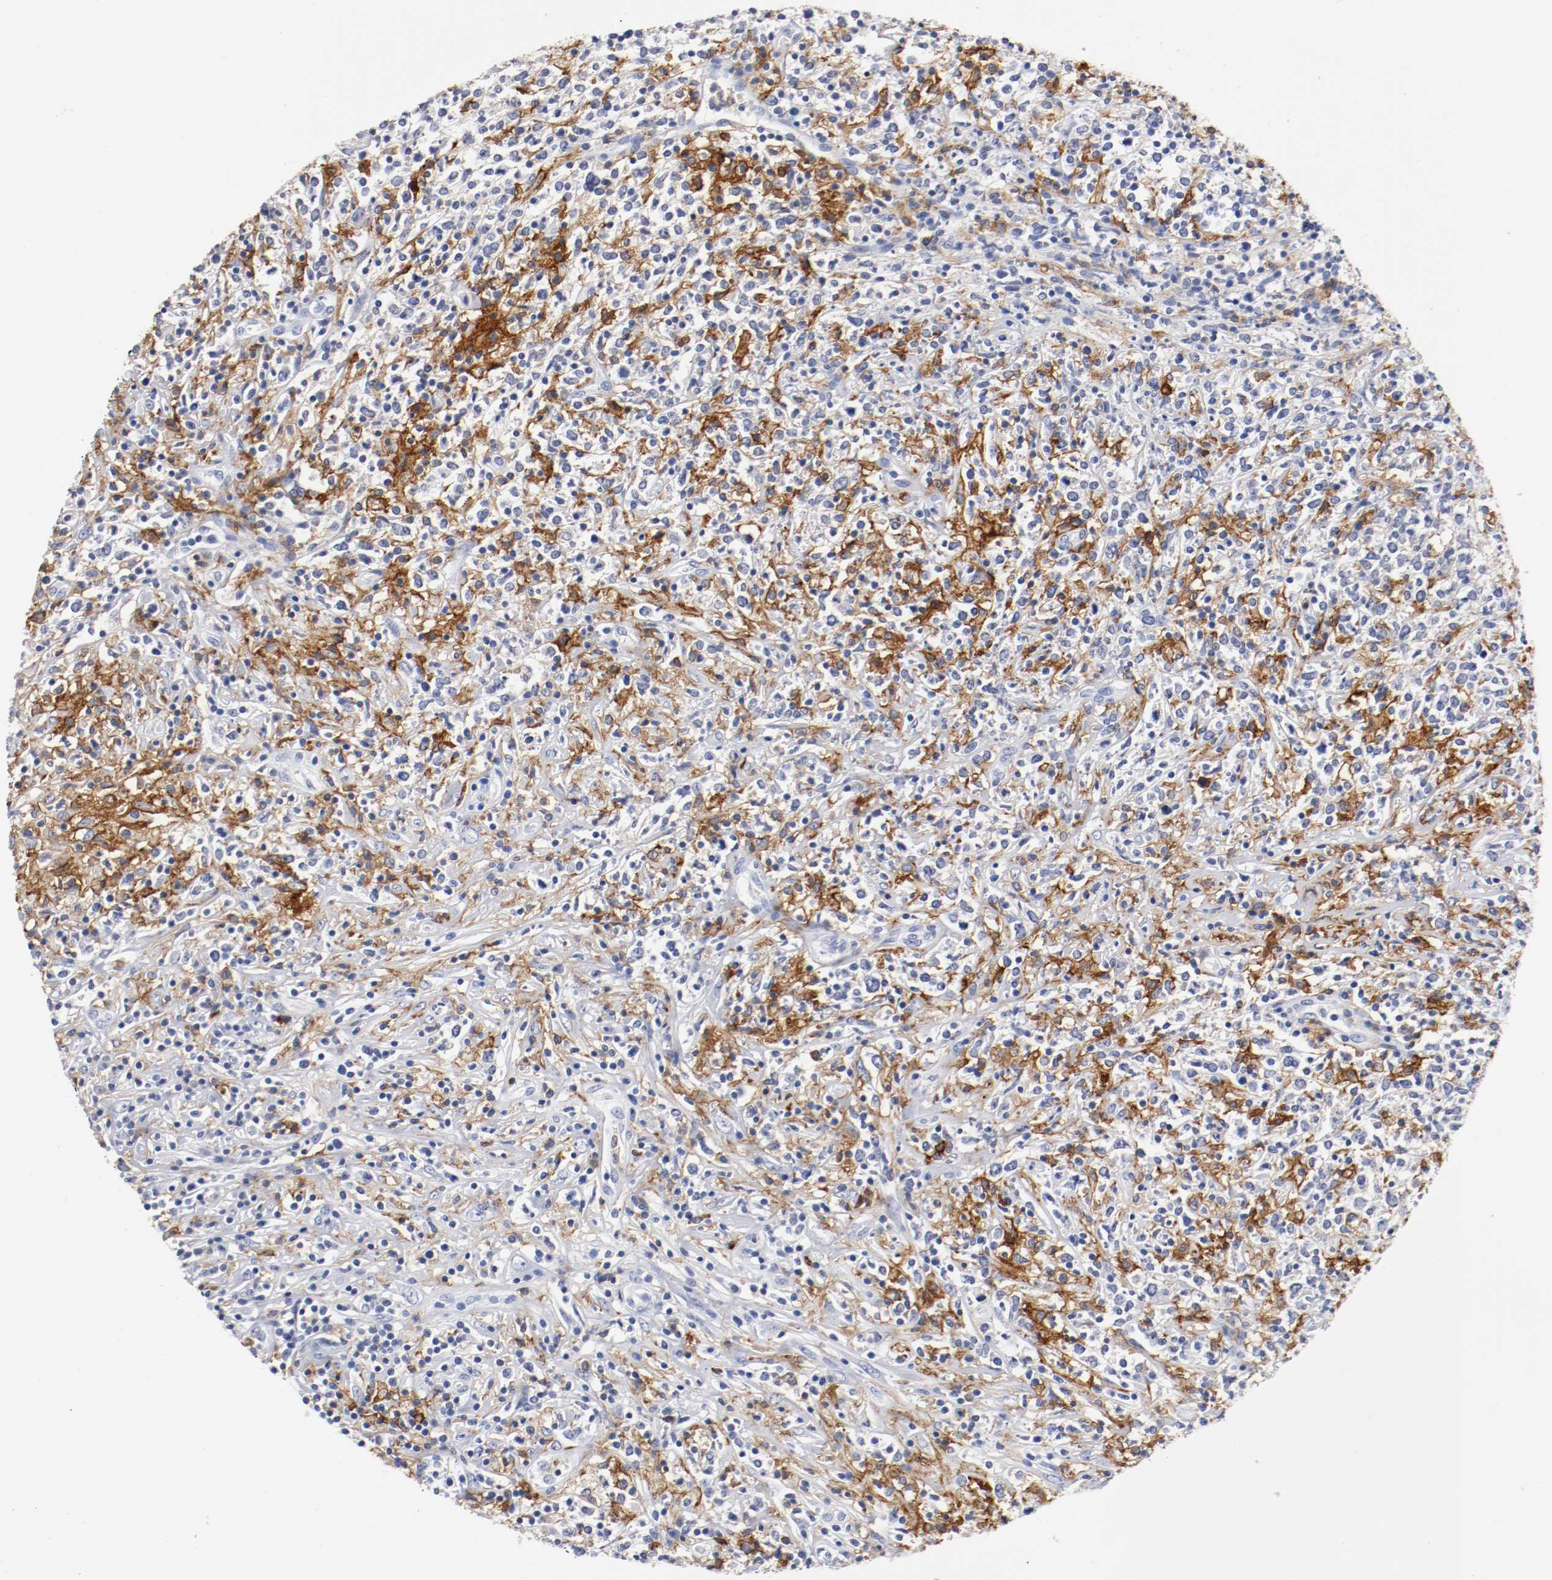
{"staining": {"intensity": "negative", "quantity": "none", "location": "none"}, "tissue": "lymphoma", "cell_type": "Tumor cells", "image_type": "cancer", "snomed": [{"axis": "morphology", "description": "Malignant lymphoma, non-Hodgkin's type, High grade"}, {"axis": "topography", "description": "Lymph node"}], "caption": "High magnification brightfield microscopy of malignant lymphoma, non-Hodgkin's type (high-grade) stained with DAB (brown) and counterstained with hematoxylin (blue): tumor cells show no significant expression. Brightfield microscopy of IHC stained with DAB (brown) and hematoxylin (blue), captured at high magnification.", "gene": "ITGAX", "patient": {"sex": "female", "age": 84}}